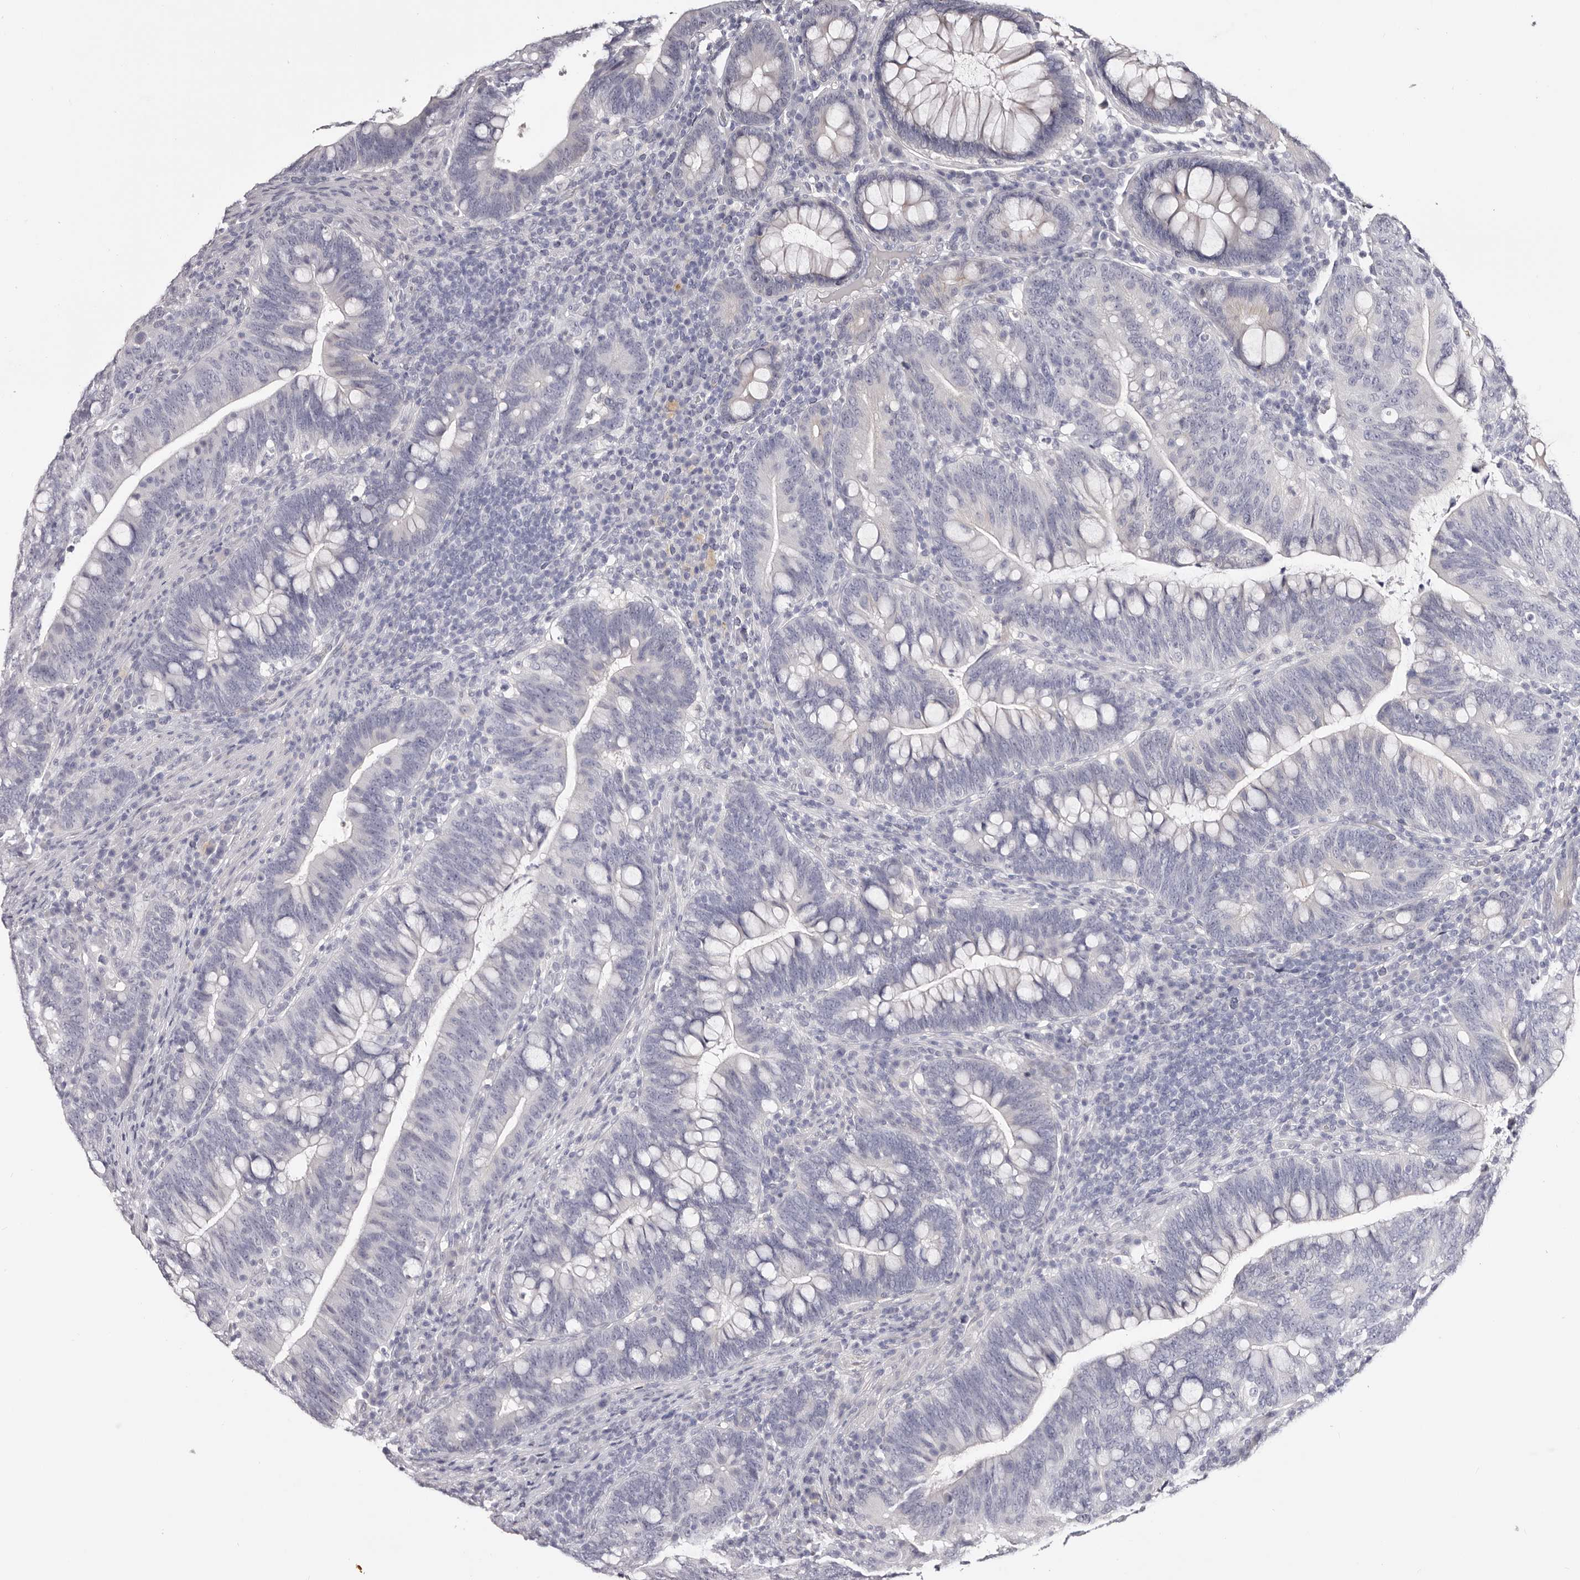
{"staining": {"intensity": "negative", "quantity": "none", "location": "none"}, "tissue": "colorectal cancer", "cell_type": "Tumor cells", "image_type": "cancer", "snomed": [{"axis": "morphology", "description": "Adenocarcinoma, NOS"}, {"axis": "topography", "description": "Colon"}], "caption": "The micrograph reveals no staining of tumor cells in colorectal cancer.", "gene": "AKNAD1", "patient": {"sex": "female", "age": 66}}